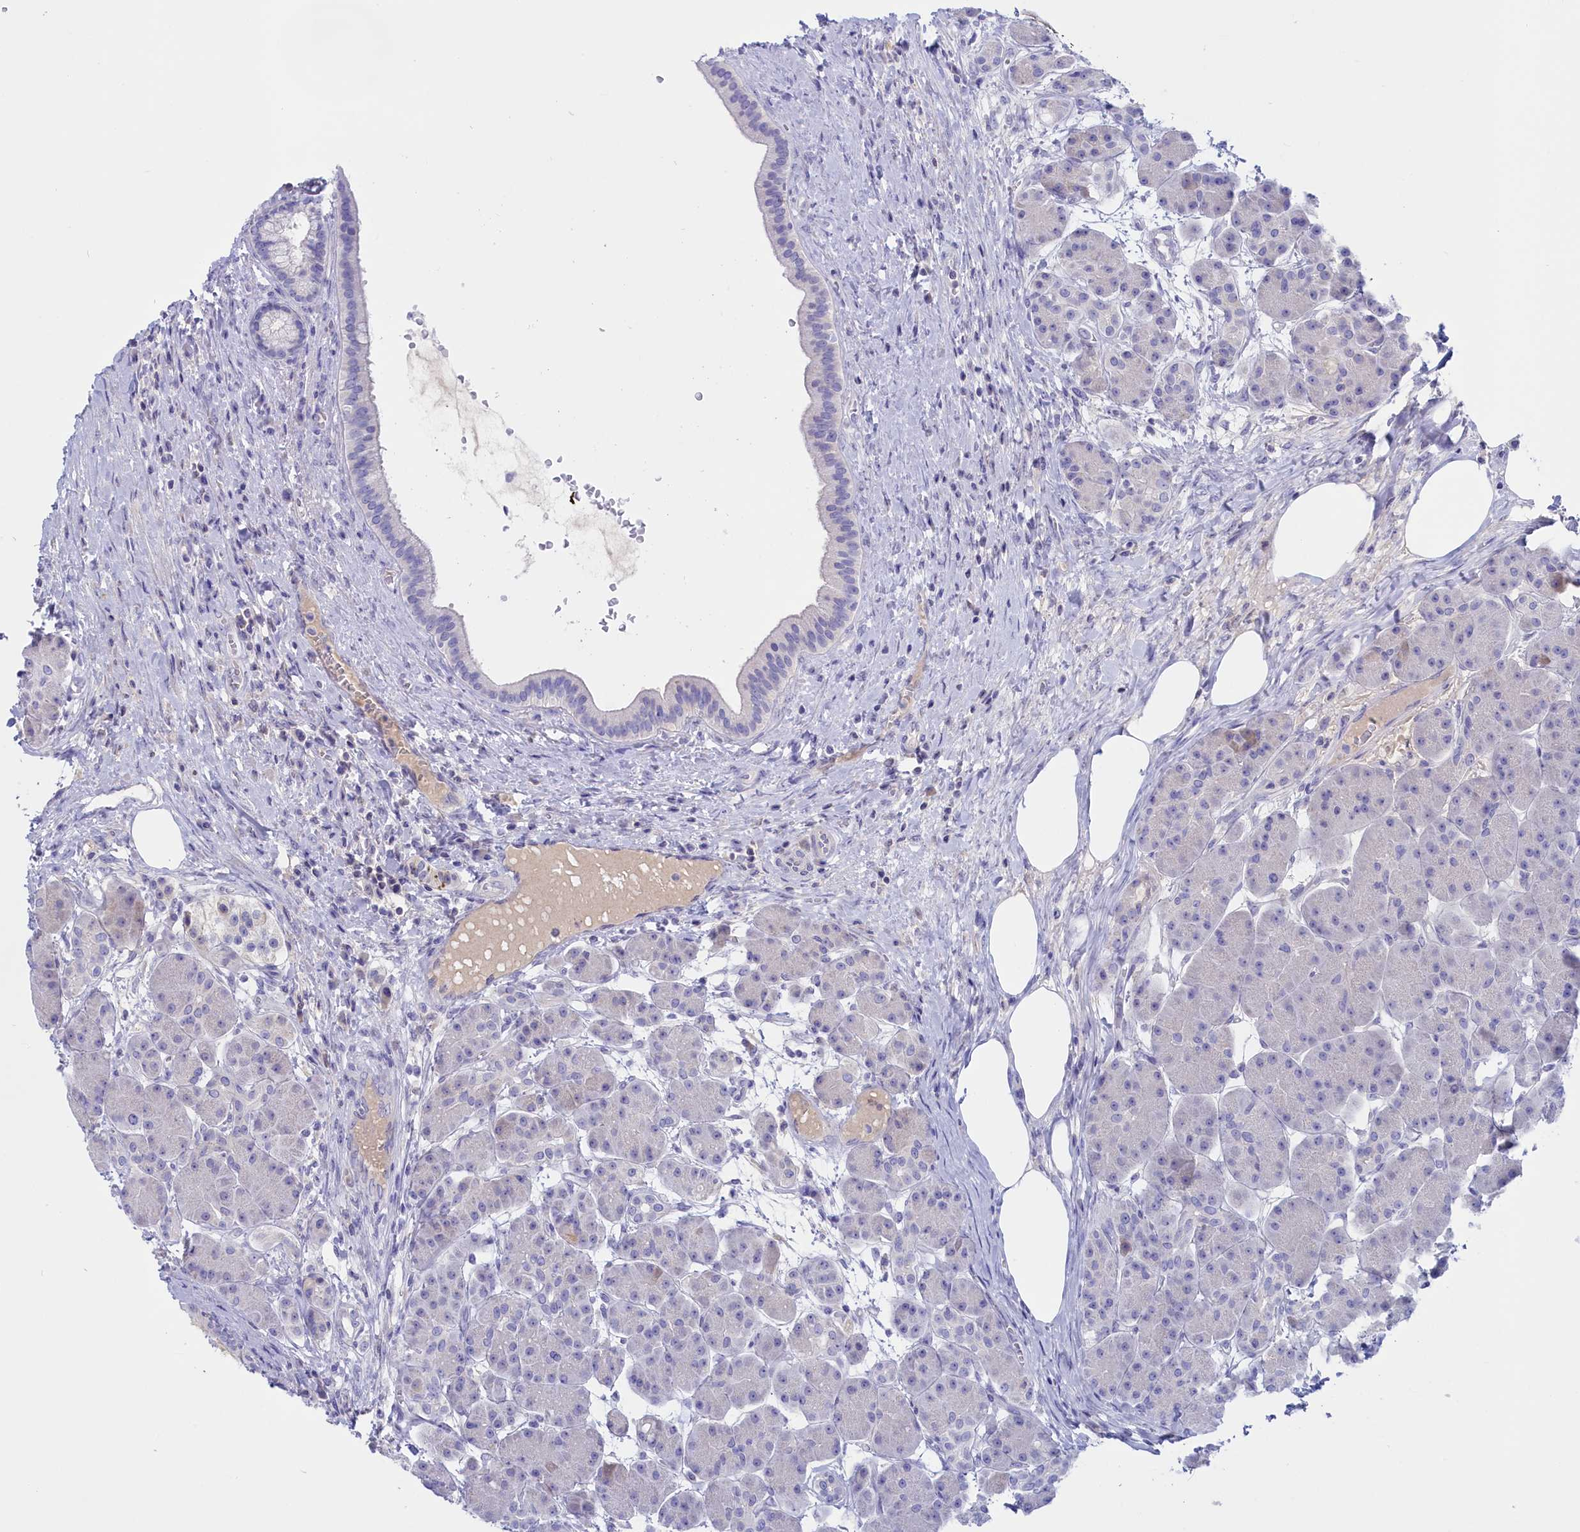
{"staining": {"intensity": "negative", "quantity": "none", "location": "none"}, "tissue": "pancreas", "cell_type": "Exocrine glandular cells", "image_type": "normal", "snomed": [{"axis": "morphology", "description": "Normal tissue, NOS"}, {"axis": "topography", "description": "Pancreas"}], "caption": "The IHC image has no significant staining in exocrine glandular cells of pancreas.", "gene": "ADGRA1", "patient": {"sex": "male", "age": 63}}